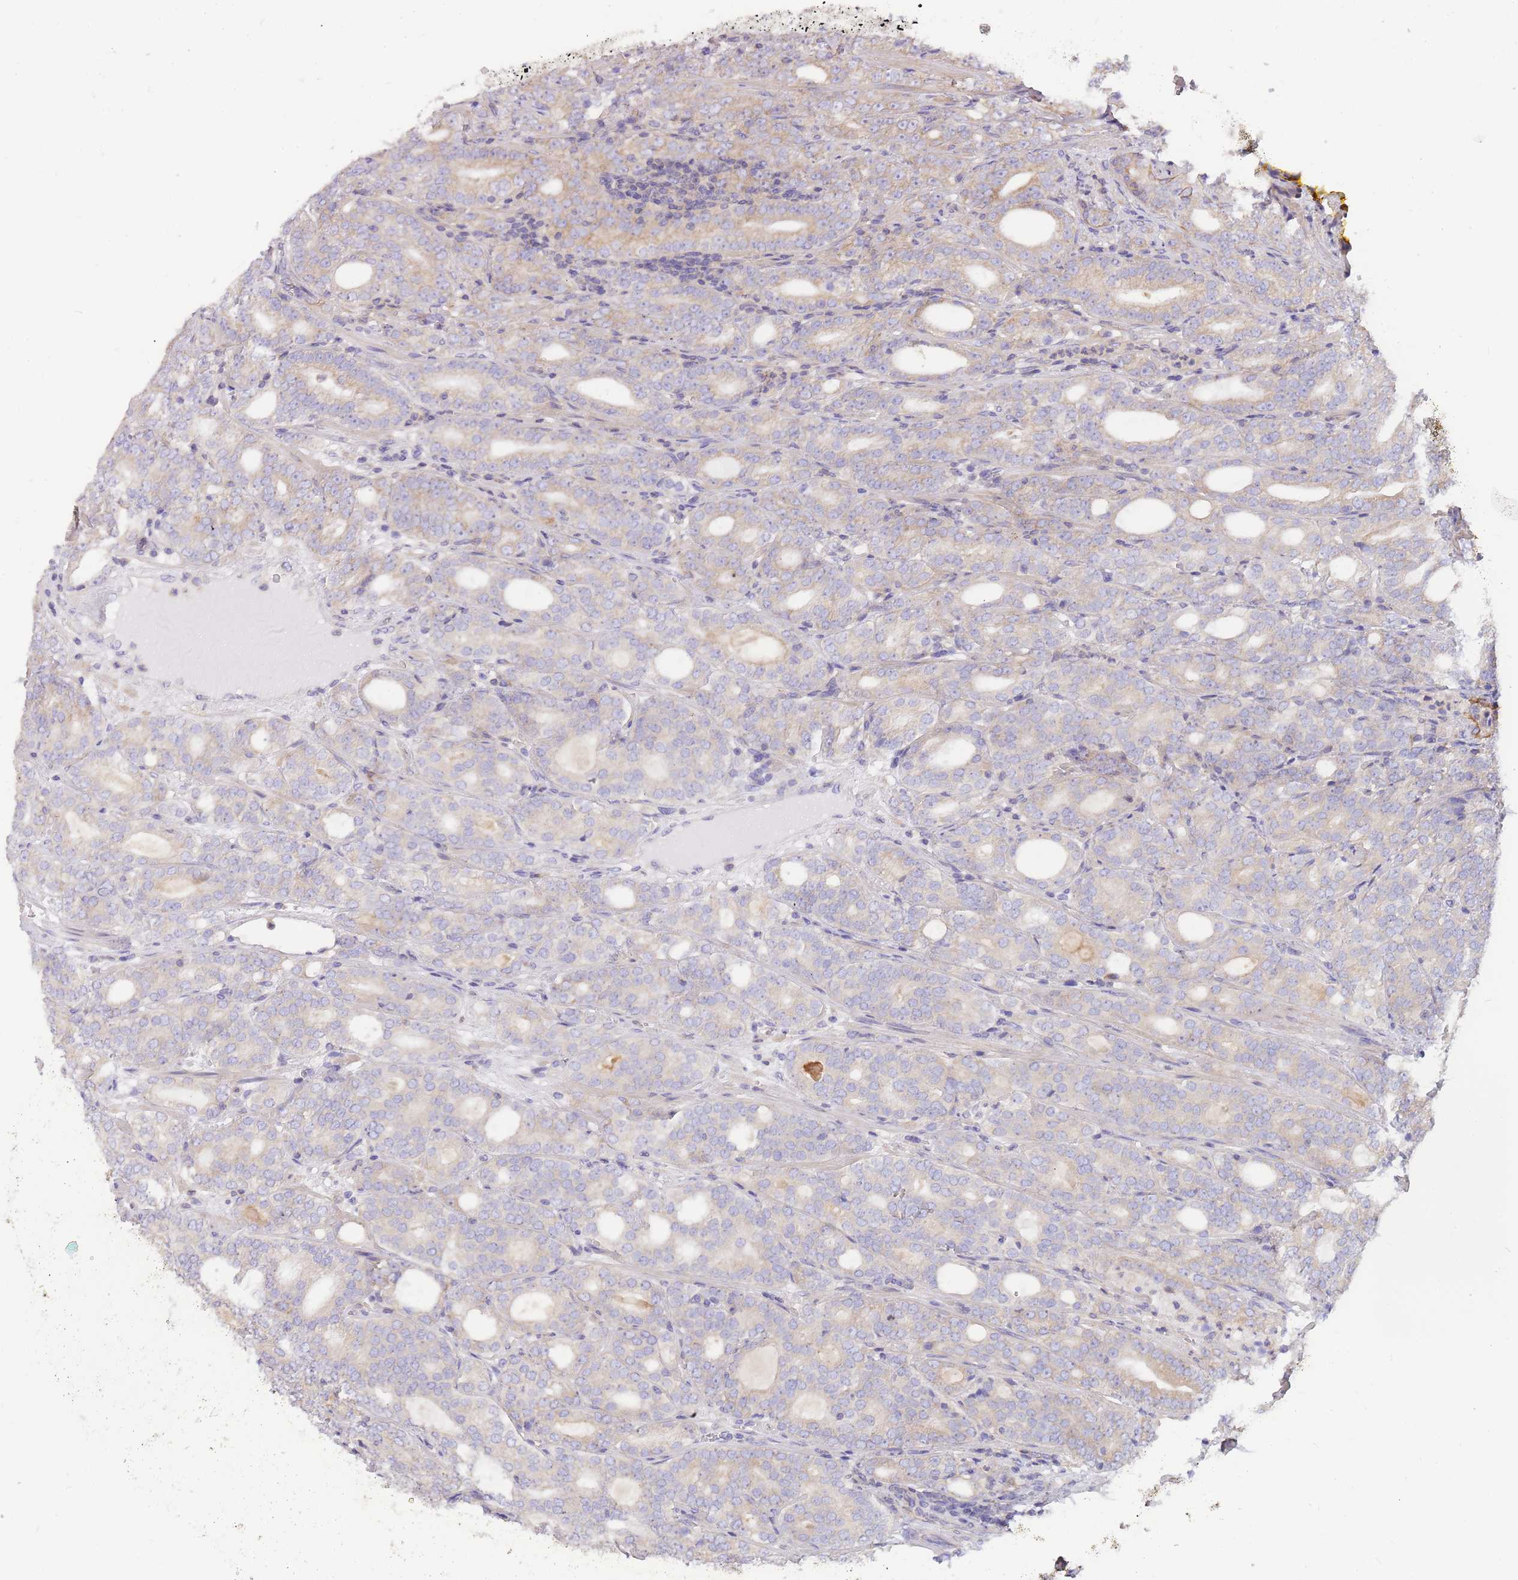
{"staining": {"intensity": "weak", "quantity": "25%-75%", "location": "cytoplasmic/membranous"}, "tissue": "prostate cancer", "cell_type": "Tumor cells", "image_type": "cancer", "snomed": [{"axis": "morphology", "description": "Adenocarcinoma, High grade"}, {"axis": "topography", "description": "Prostate"}], "caption": "Immunohistochemistry micrograph of prostate adenocarcinoma (high-grade) stained for a protein (brown), which reveals low levels of weak cytoplasmic/membranous staining in about 25%-75% of tumor cells.", "gene": "GBP7", "patient": {"sex": "male", "age": 64}}